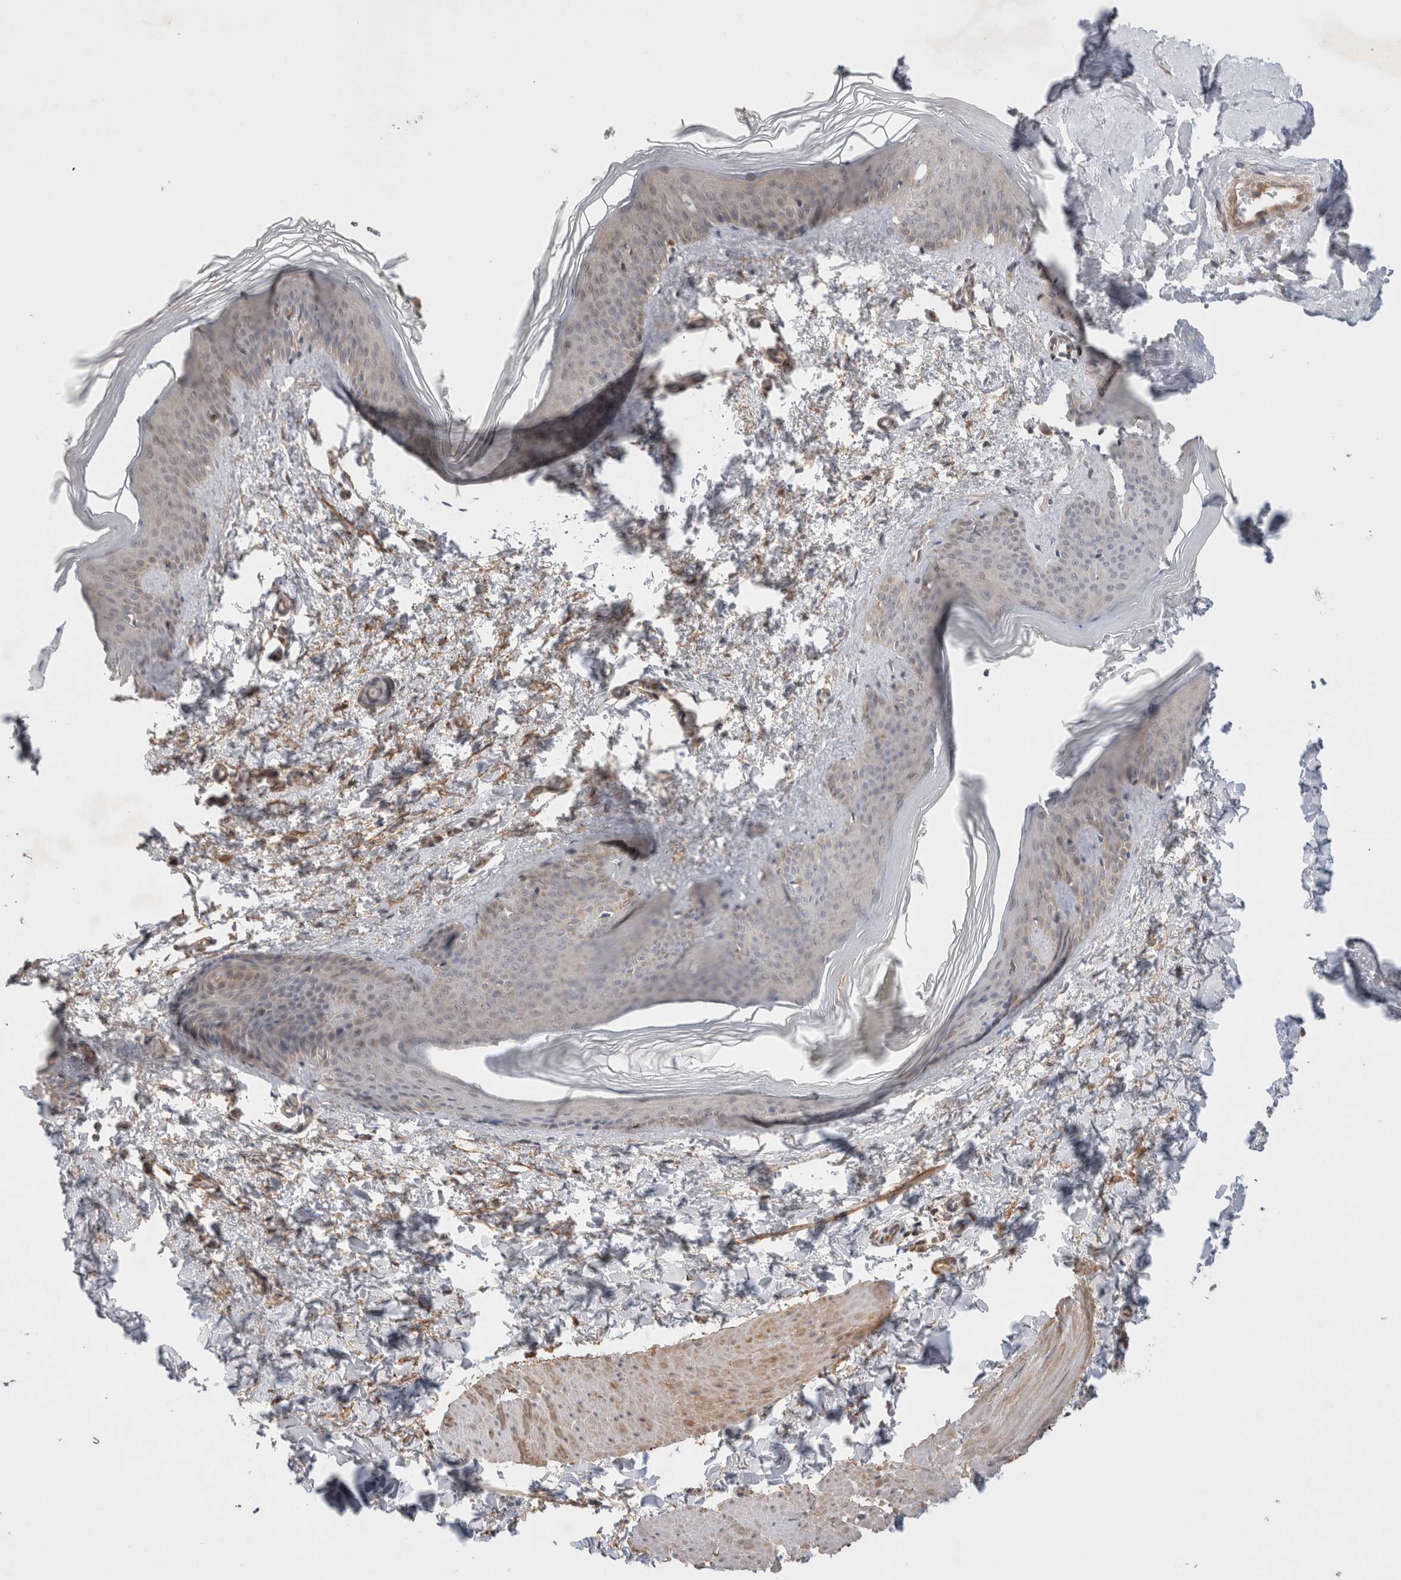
{"staining": {"intensity": "moderate", "quantity": ">75%", "location": "cytoplasmic/membranous"}, "tissue": "skin", "cell_type": "Fibroblasts", "image_type": "normal", "snomed": [{"axis": "morphology", "description": "Normal tissue, NOS"}, {"axis": "topography", "description": "Skin"}], "caption": "High-power microscopy captured an immunohistochemistry histopathology image of normal skin, revealing moderate cytoplasmic/membranous positivity in about >75% of fibroblasts. The protein of interest is shown in brown color, while the nuclei are stained blue.", "gene": "GSDMB", "patient": {"sex": "female", "age": 27}}